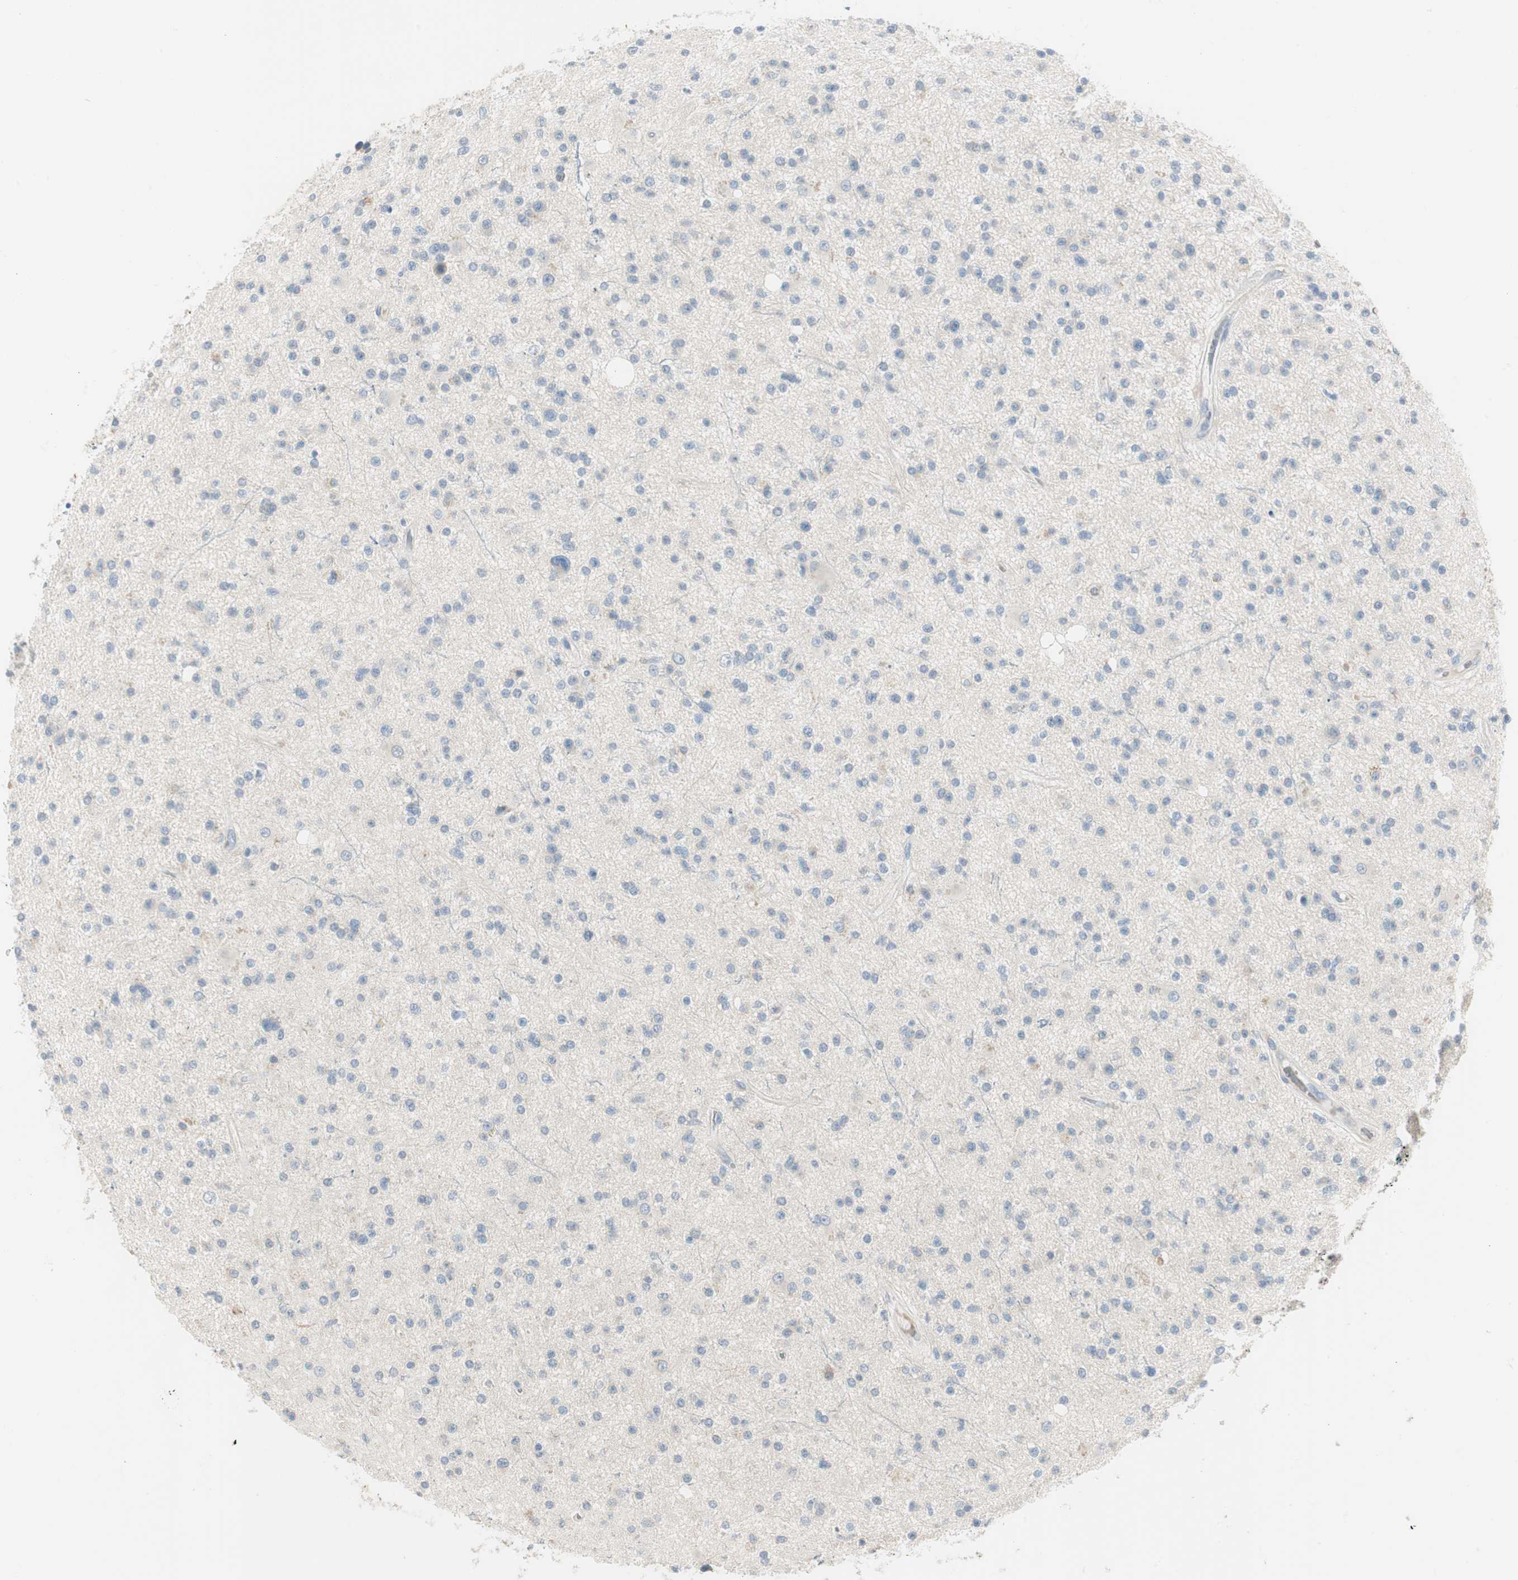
{"staining": {"intensity": "negative", "quantity": "none", "location": "none"}, "tissue": "glioma", "cell_type": "Tumor cells", "image_type": "cancer", "snomed": [{"axis": "morphology", "description": "Glioma, malignant, High grade"}, {"axis": "topography", "description": "Brain"}], "caption": "The micrograph reveals no staining of tumor cells in high-grade glioma (malignant).", "gene": "SPINK4", "patient": {"sex": "male", "age": 33}}